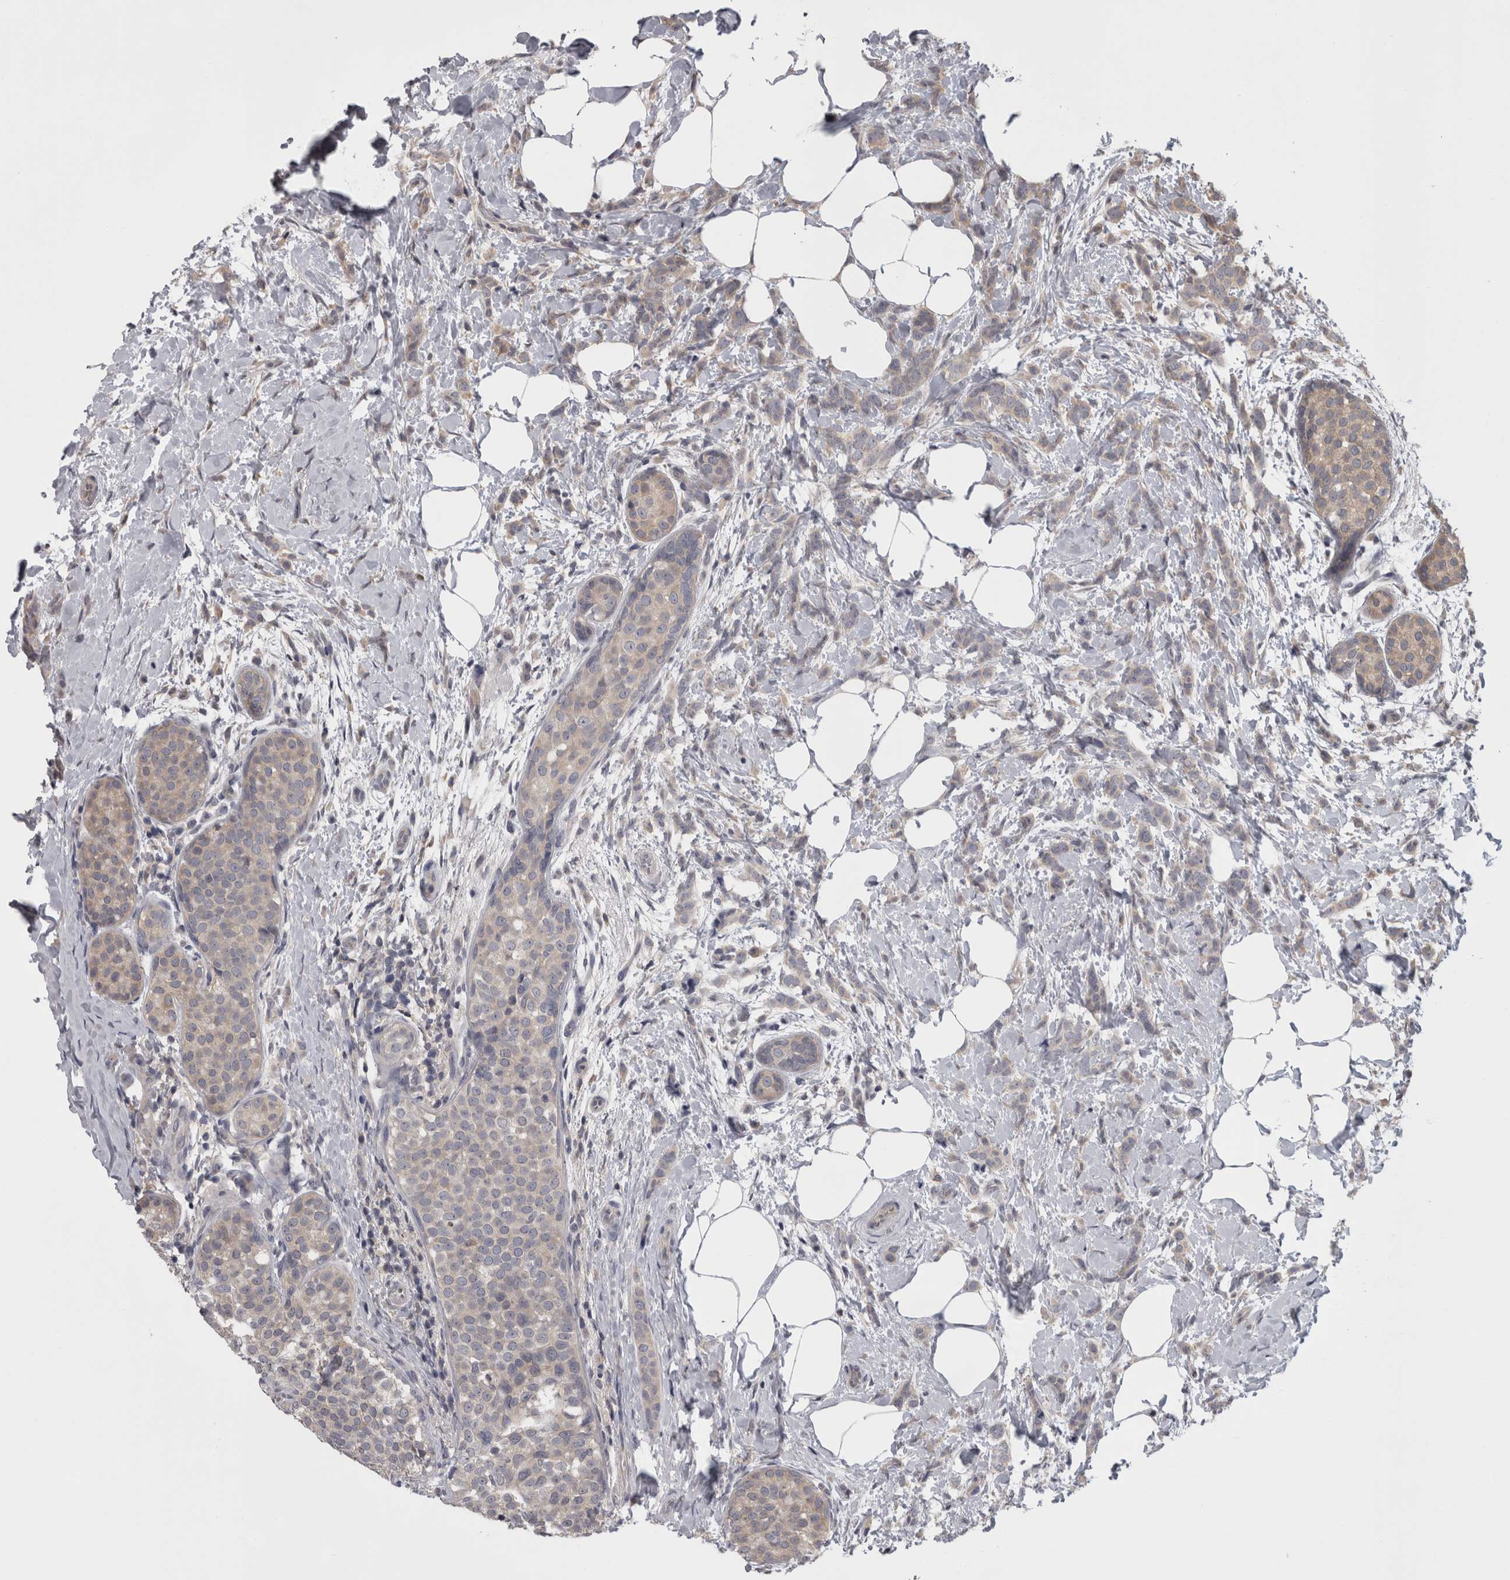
{"staining": {"intensity": "weak", "quantity": "25%-75%", "location": "cytoplasmic/membranous"}, "tissue": "breast cancer", "cell_type": "Tumor cells", "image_type": "cancer", "snomed": [{"axis": "morphology", "description": "Lobular carcinoma, in situ"}, {"axis": "morphology", "description": "Lobular carcinoma"}, {"axis": "topography", "description": "Breast"}], "caption": "Protein staining of breast lobular carcinoma in situ tissue exhibits weak cytoplasmic/membranous expression in about 25%-75% of tumor cells. The staining was performed using DAB to visualize the protein expression in brown, while the nuclei were stained in blue with hematoxylin (Magnification: 20x).", "gene": "APRT", "patient": {"sex": "female", "age": 41}}